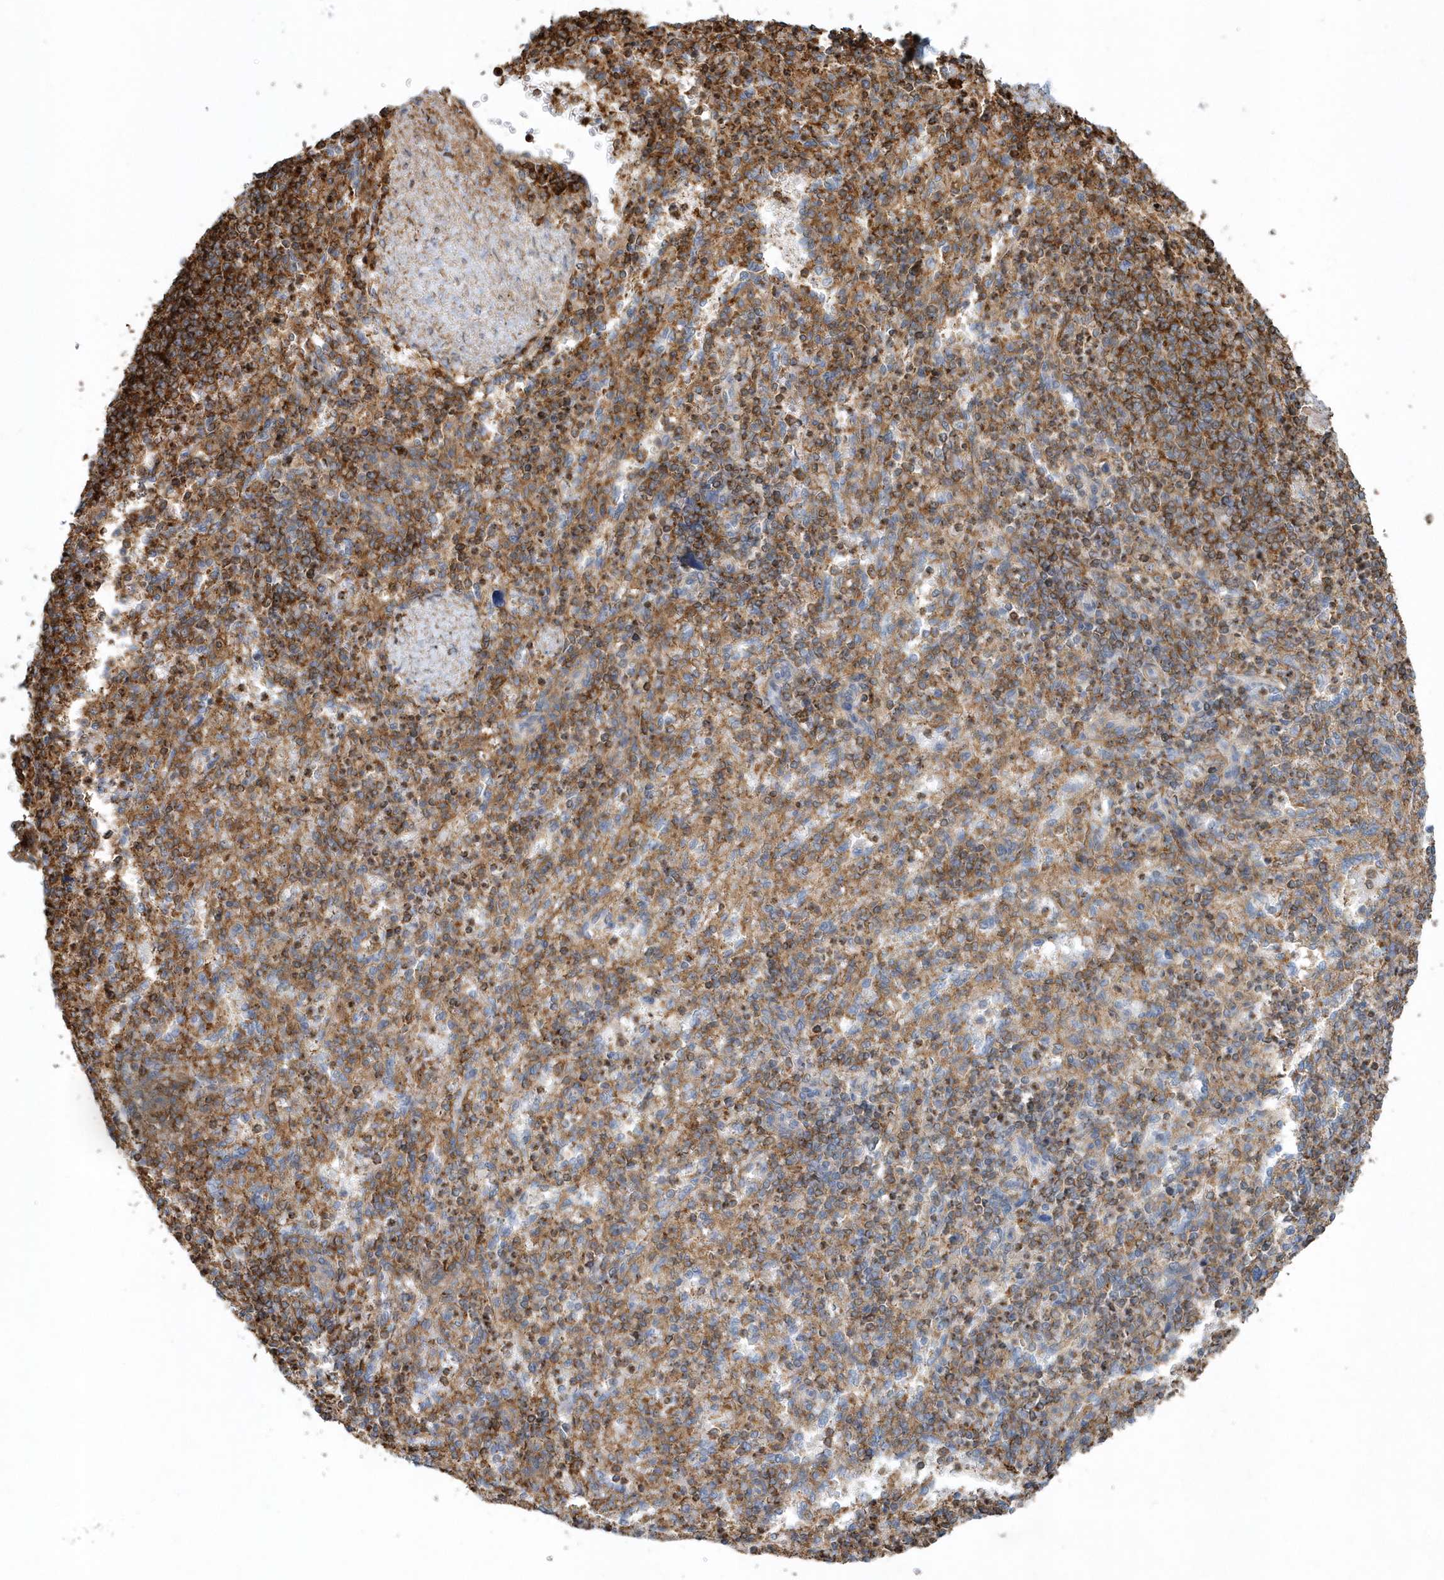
{"staining": {"intensity": "moderate", "quantity": "25%-75%", "location": "cytoplasmic/membranous"}, "tissue": "spleen", "cell_type": "Cells in red pulp", "image_type": "normal", "snomed": [{"axis": "morphology", "description": "Normal tissue, NOS"}, {"axis": "topography", "description": "Spleen"}], "caption": "There is medium levels of moderate cytoplasmic/membranous expression in cells in red pulp of normal spleen, as demonstrated by immunohistochemical staining (brown color).", "gene": "MMUT", "patient": {"sex": "female", "age": 74}}